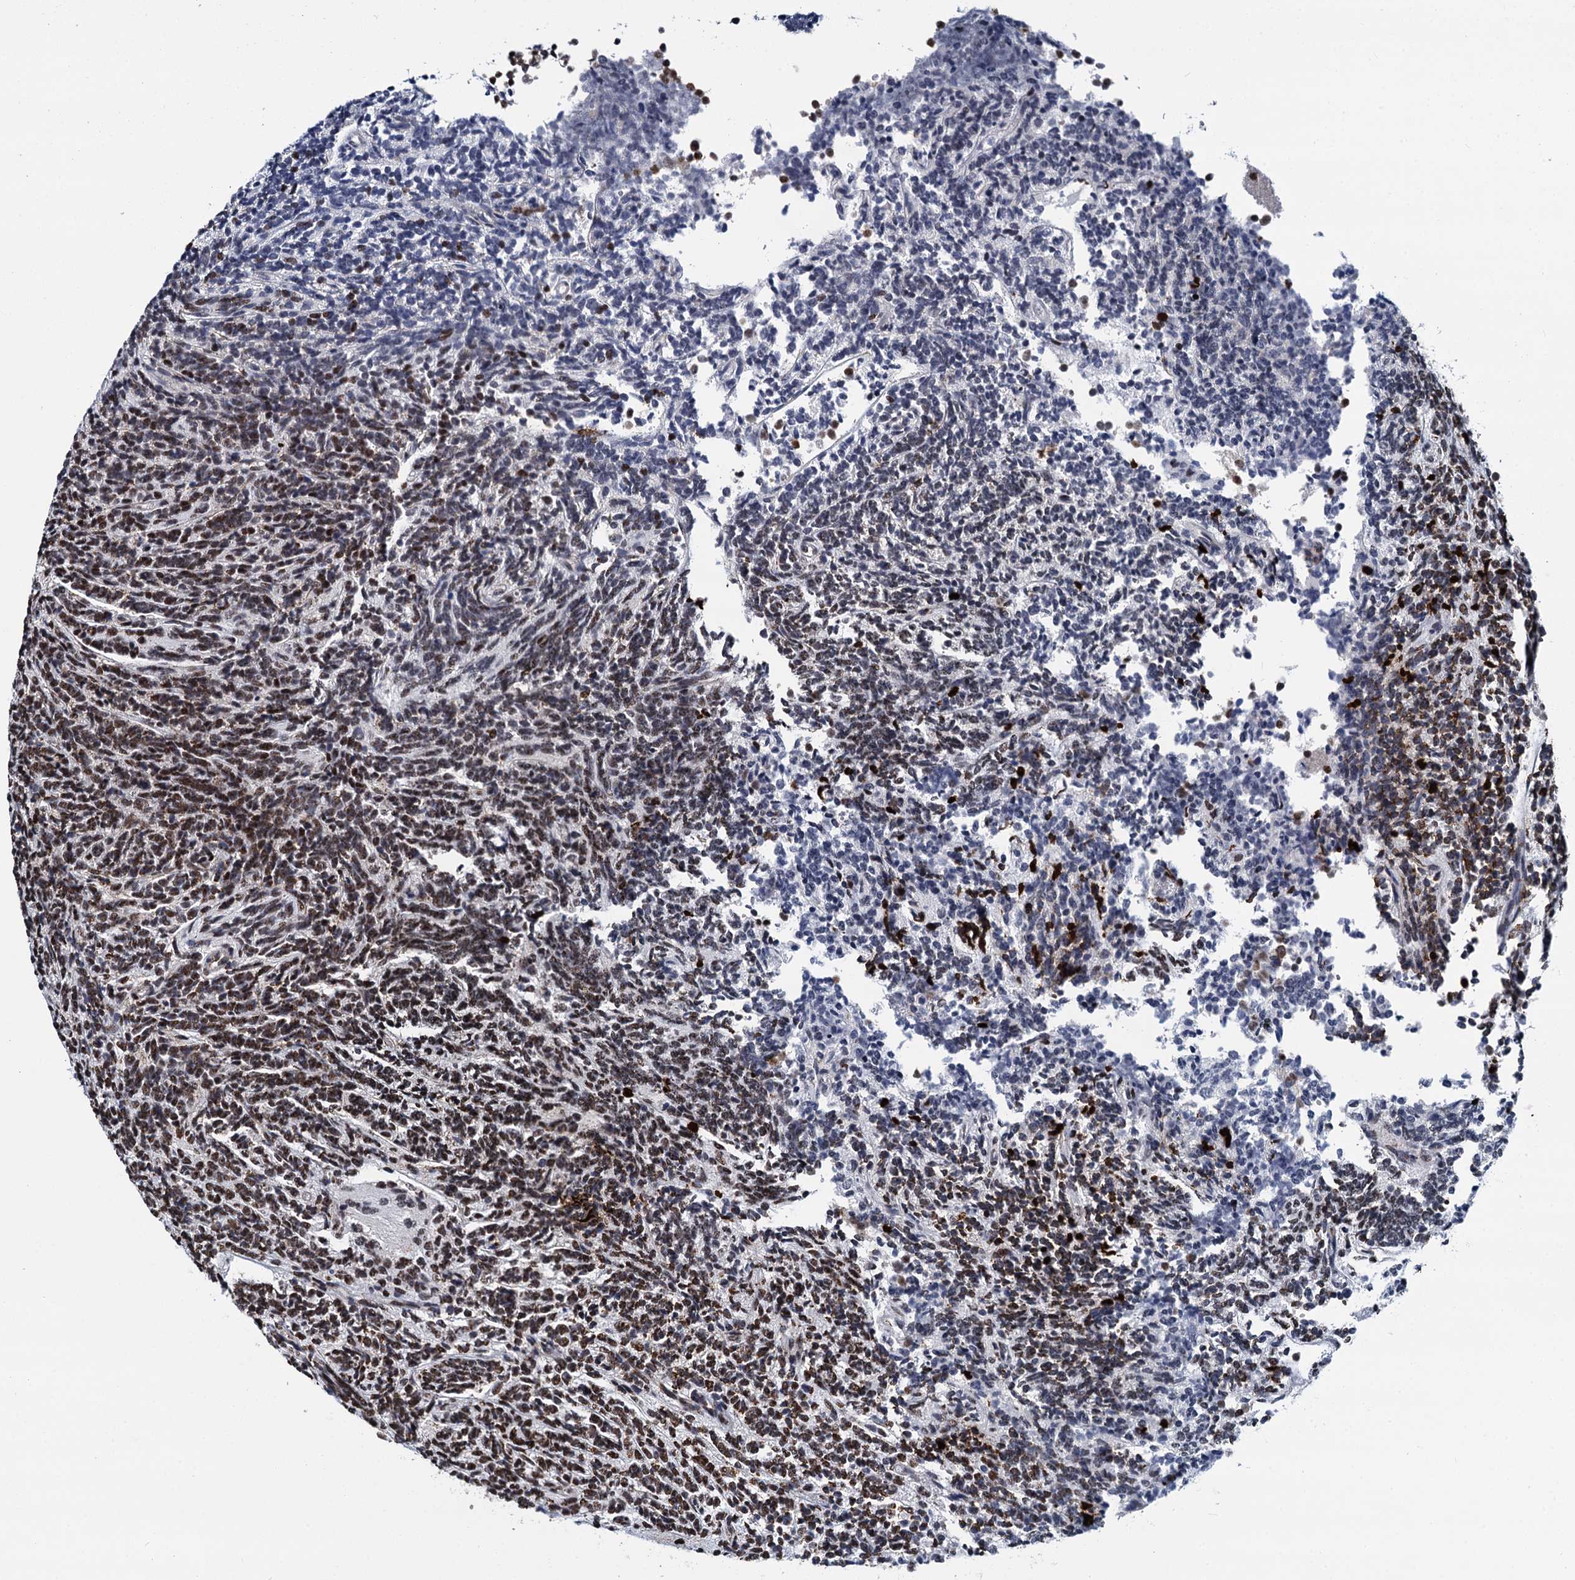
{"staining": {"intensity": "moderate", "quantity": "25%-75%", "location": "nuclear"}, "tissue": "glioma", "cell_type": "Tumor cells", "image_type": "cancer", "snomed": [{"axis": "morphology", "description": "Glioma, malignant, Low grade"}, {"axis": "topography", "description": "Brain"}], "caption": "Tumor cells reveal medium levels of moderate nuclear staining in approximately 25%-75% of cells in human glioma.", "gene": "RUFY2", "patient": {"sex": "female", "age": 1}}